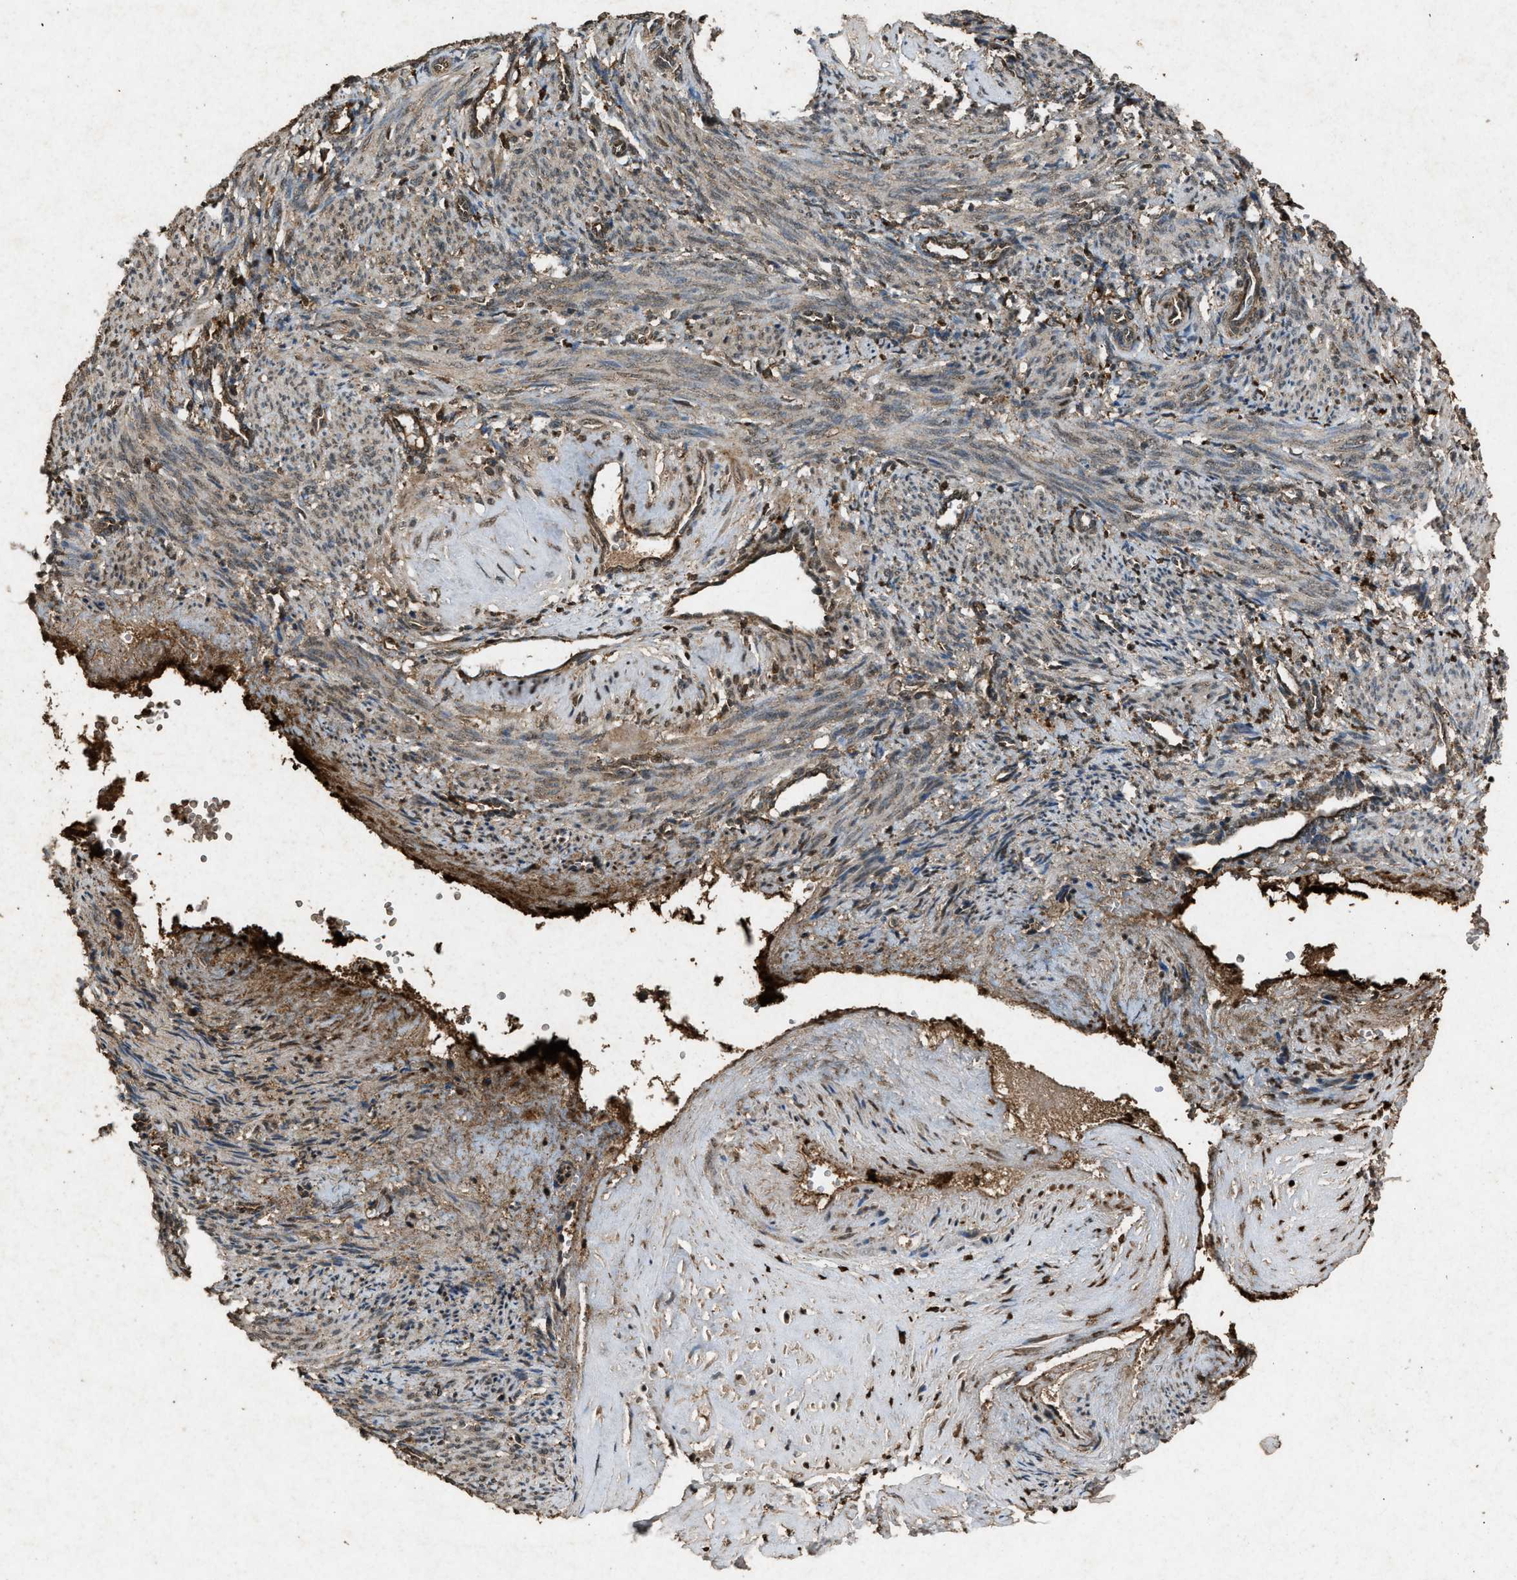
{"staining": {"intensity": "weak", "quantity": "25%-75%", "location": "cytoplasmic/membranous"}, "tissue": "smooth muscle", "cell_type": "Smooth muscle cells", "image_type": "normal", "snomed": [{"axis": "morphology", "description": "Normal tissue, NOS"}, {"axis": "topography", "description": "Endometrium"}], "caption": "IHC (DAB (3,3'-diaminobenzidine)) staining of normal human smooth muscle displays weak cytoplasmic/membranous protein positivity in about 25%-75% of smooth muscle cells.", "gene": "OAS1", "patient": {"sex": "female", "age": 33}}